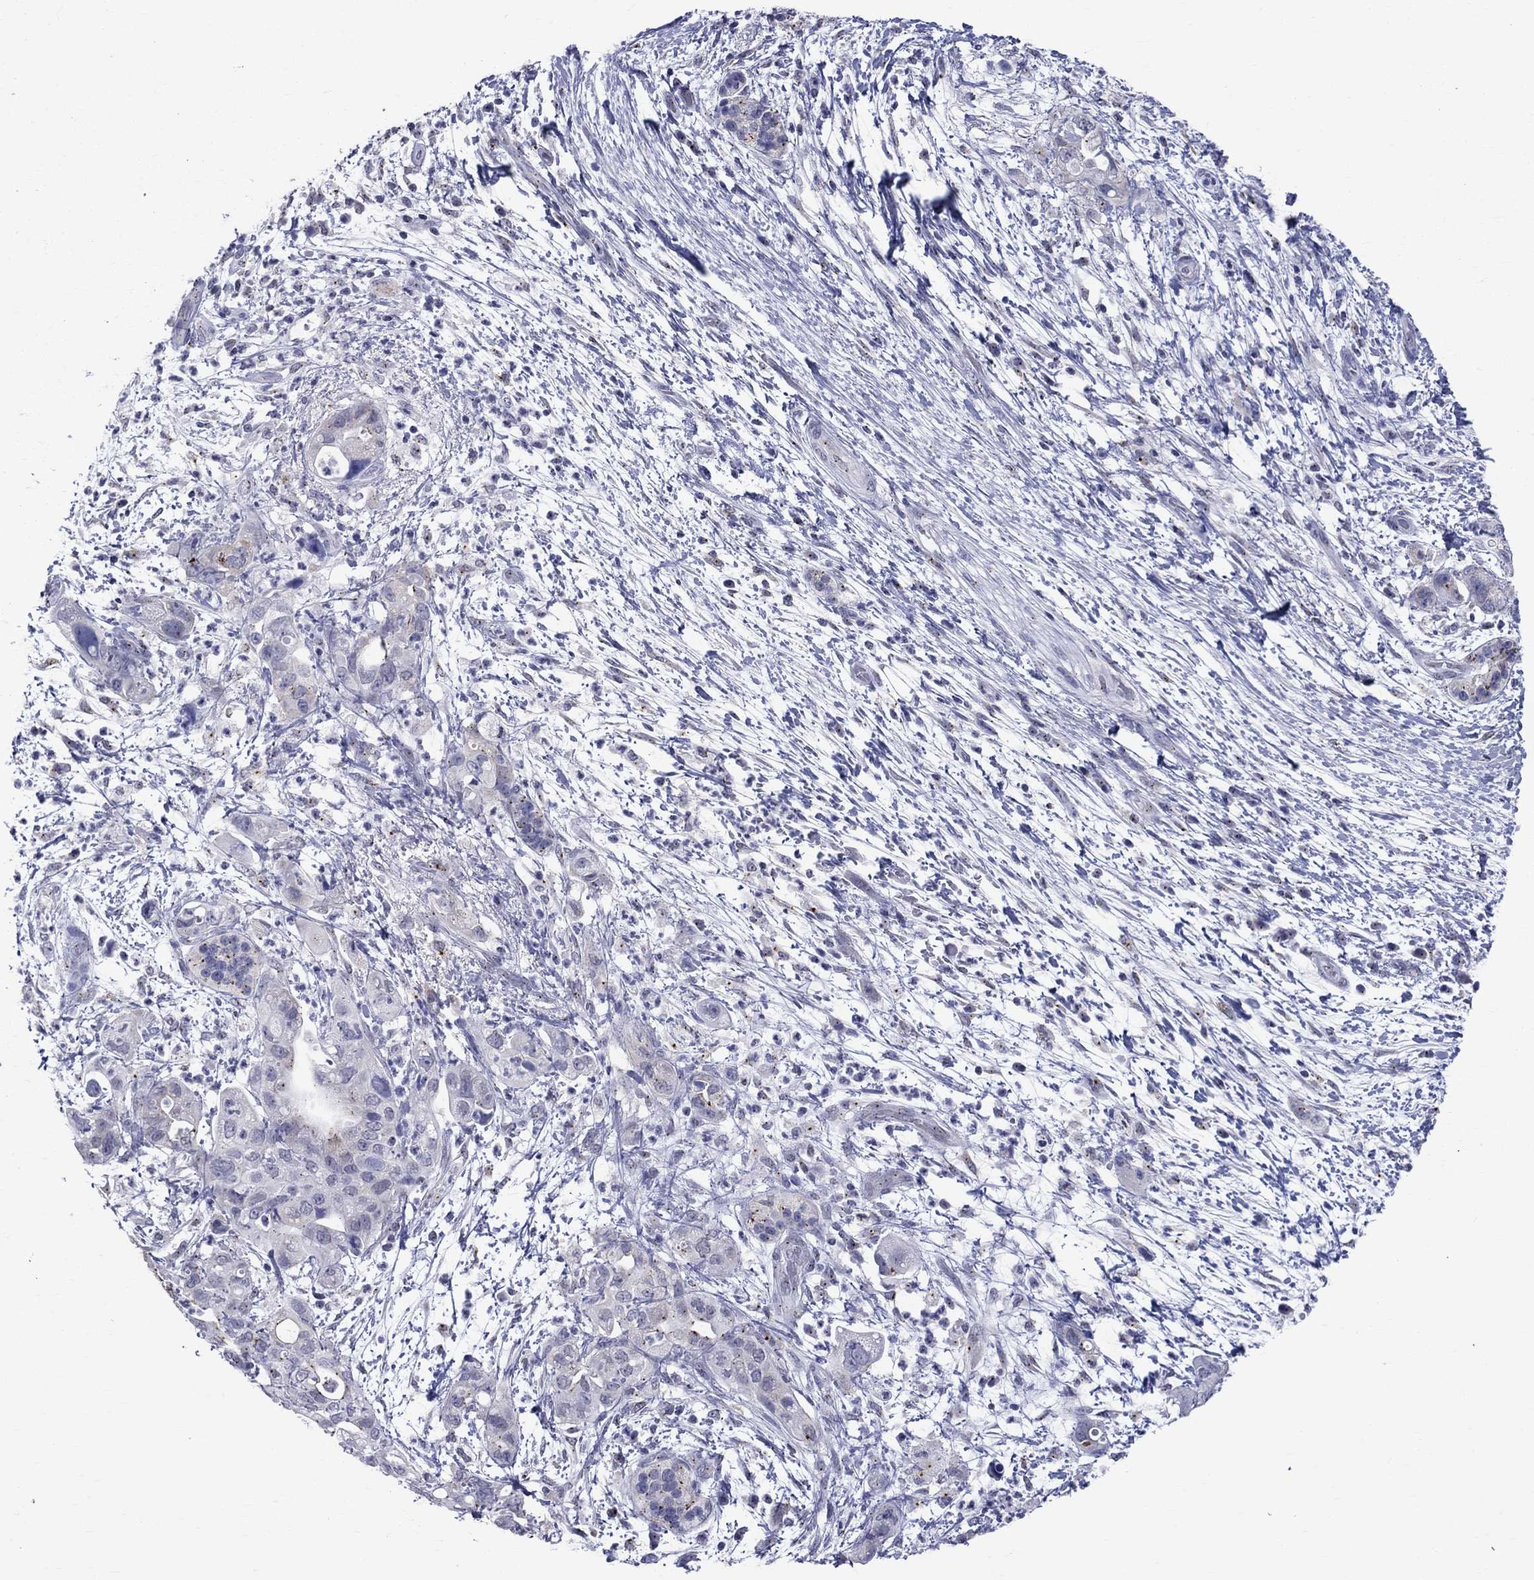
{"staining": {"intensity": "weak", "quantity": "<25%", "location": "cytoplasmic/membranous"}, "tissue": "pancreatic cancer", "cell_type": "Tumor cells", "image_type": "cancer", "snomed": [{"axis": "morphology", "description": "Adenocarcinoma, NOS"}, {"axis": "topography", "description": "Pancreas"}], "caption": "Tumor cells show no significant protein expression in adenocarcinoma (pancreatic).", "gene": "CEP43", "patient": {"sex": "female", "age": 72}}